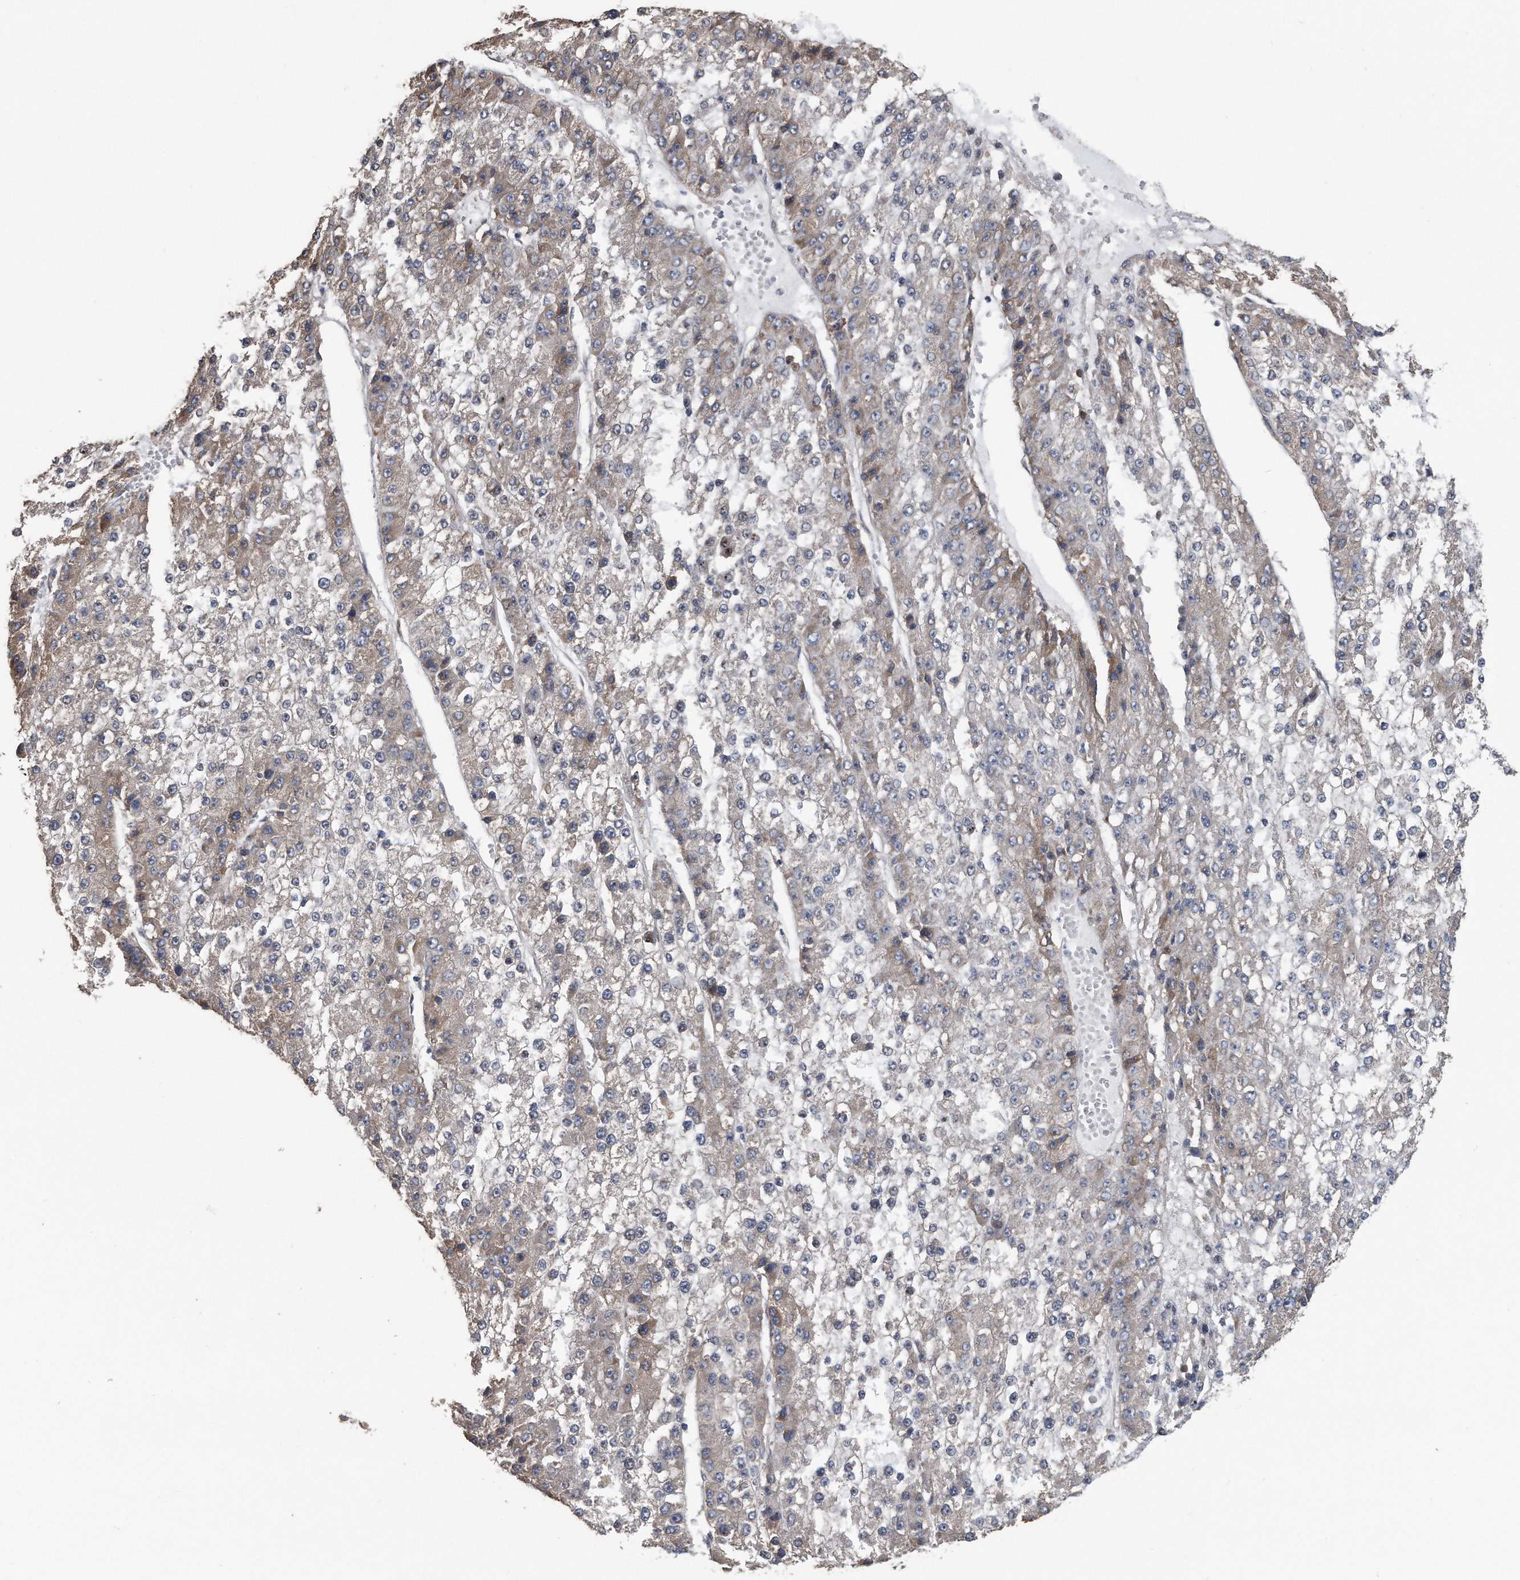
{"staining": {"intensity": "weak", "quantity": "<25%", "location": "cytoplasmic/membranous"}, "tissue": "liver cancer", "cell_type": "Tumor cells", "image_type": "cancer", "snomed": [{"axis": "morphology", "description": "Carcinoma, Hepatocellular, NOS"}, {"axis": "topography", "description": "Liver"}], "caption": "Immunohistochemical staining of human liver hepatocellular carcinoma shows no significant staining in tumor cells. (DAB (3,3'-diaminobenzidine) immunohistochemistry (IHC) visualized using brightfield microscopy, high magnification).", "gene": "PCLO", "patient": {"sex": "female", "age": 73}}